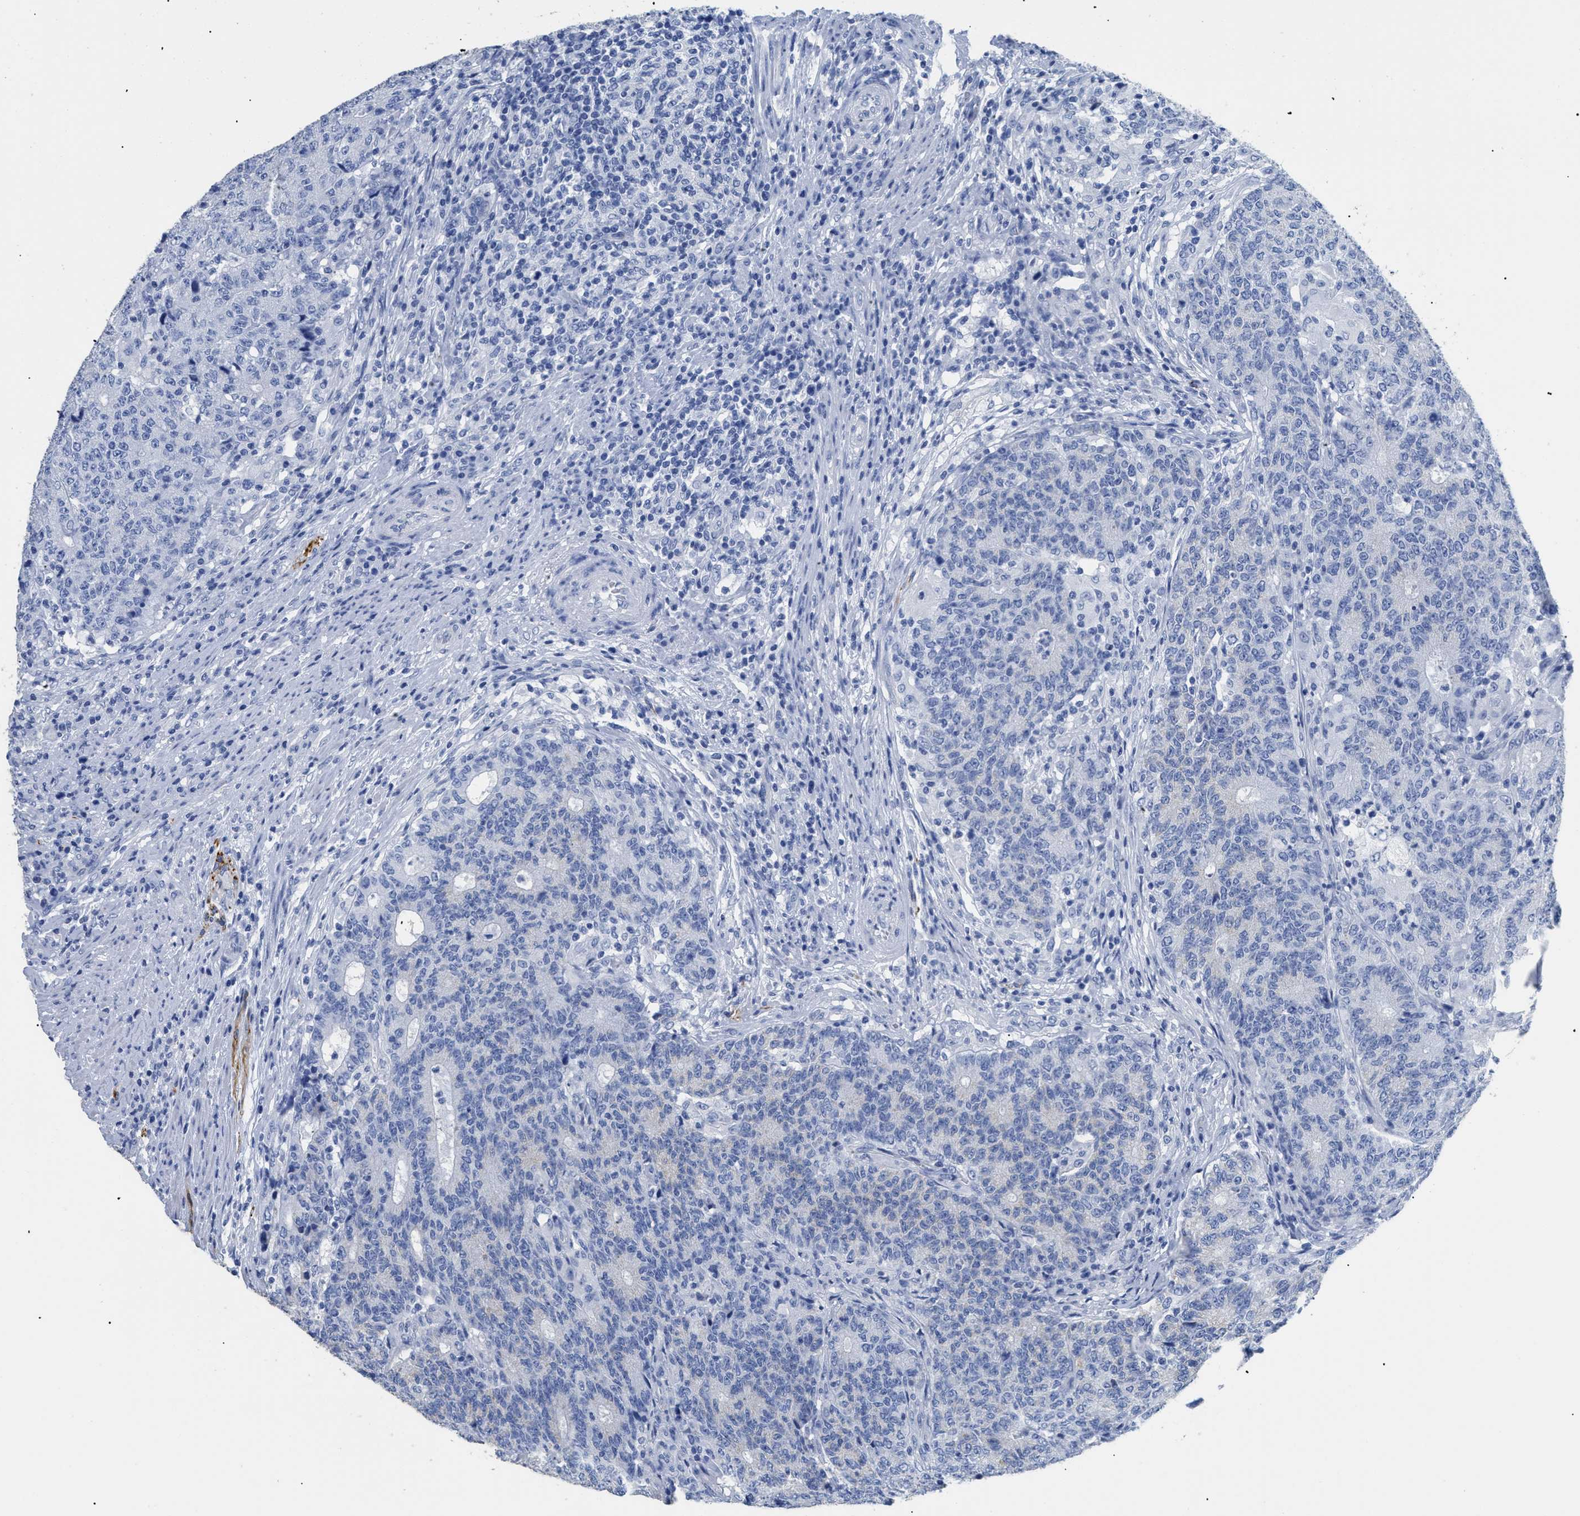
{"staining": {"intensity": "negative", "quantity": "none", "location": "none"}, "tissue": "colorectal cancer", "cell_type": "Tumor cells", "image_type": "cancer", "snomed": [{"axis": "morphology", "description": "Normal tissue, NOS"}, {"axis": "morphology", "description": "Adenocarcinoma, NOS"}, {"axis": "topography", "description": "Colon"}], "caption": "DAB immunohistochemical staining of human adenocarcinoma (colorectal) demonstrates no significant staining in tumor cells. (Stains: DAB (3,3'-diaminobenzidine) immunohistochemistry with hematoxylin counter stain, Microscopy: brightfield microscopy at high magnification).", "gene": "DLC1", "patient": {"sex": "female", "age": 75}}